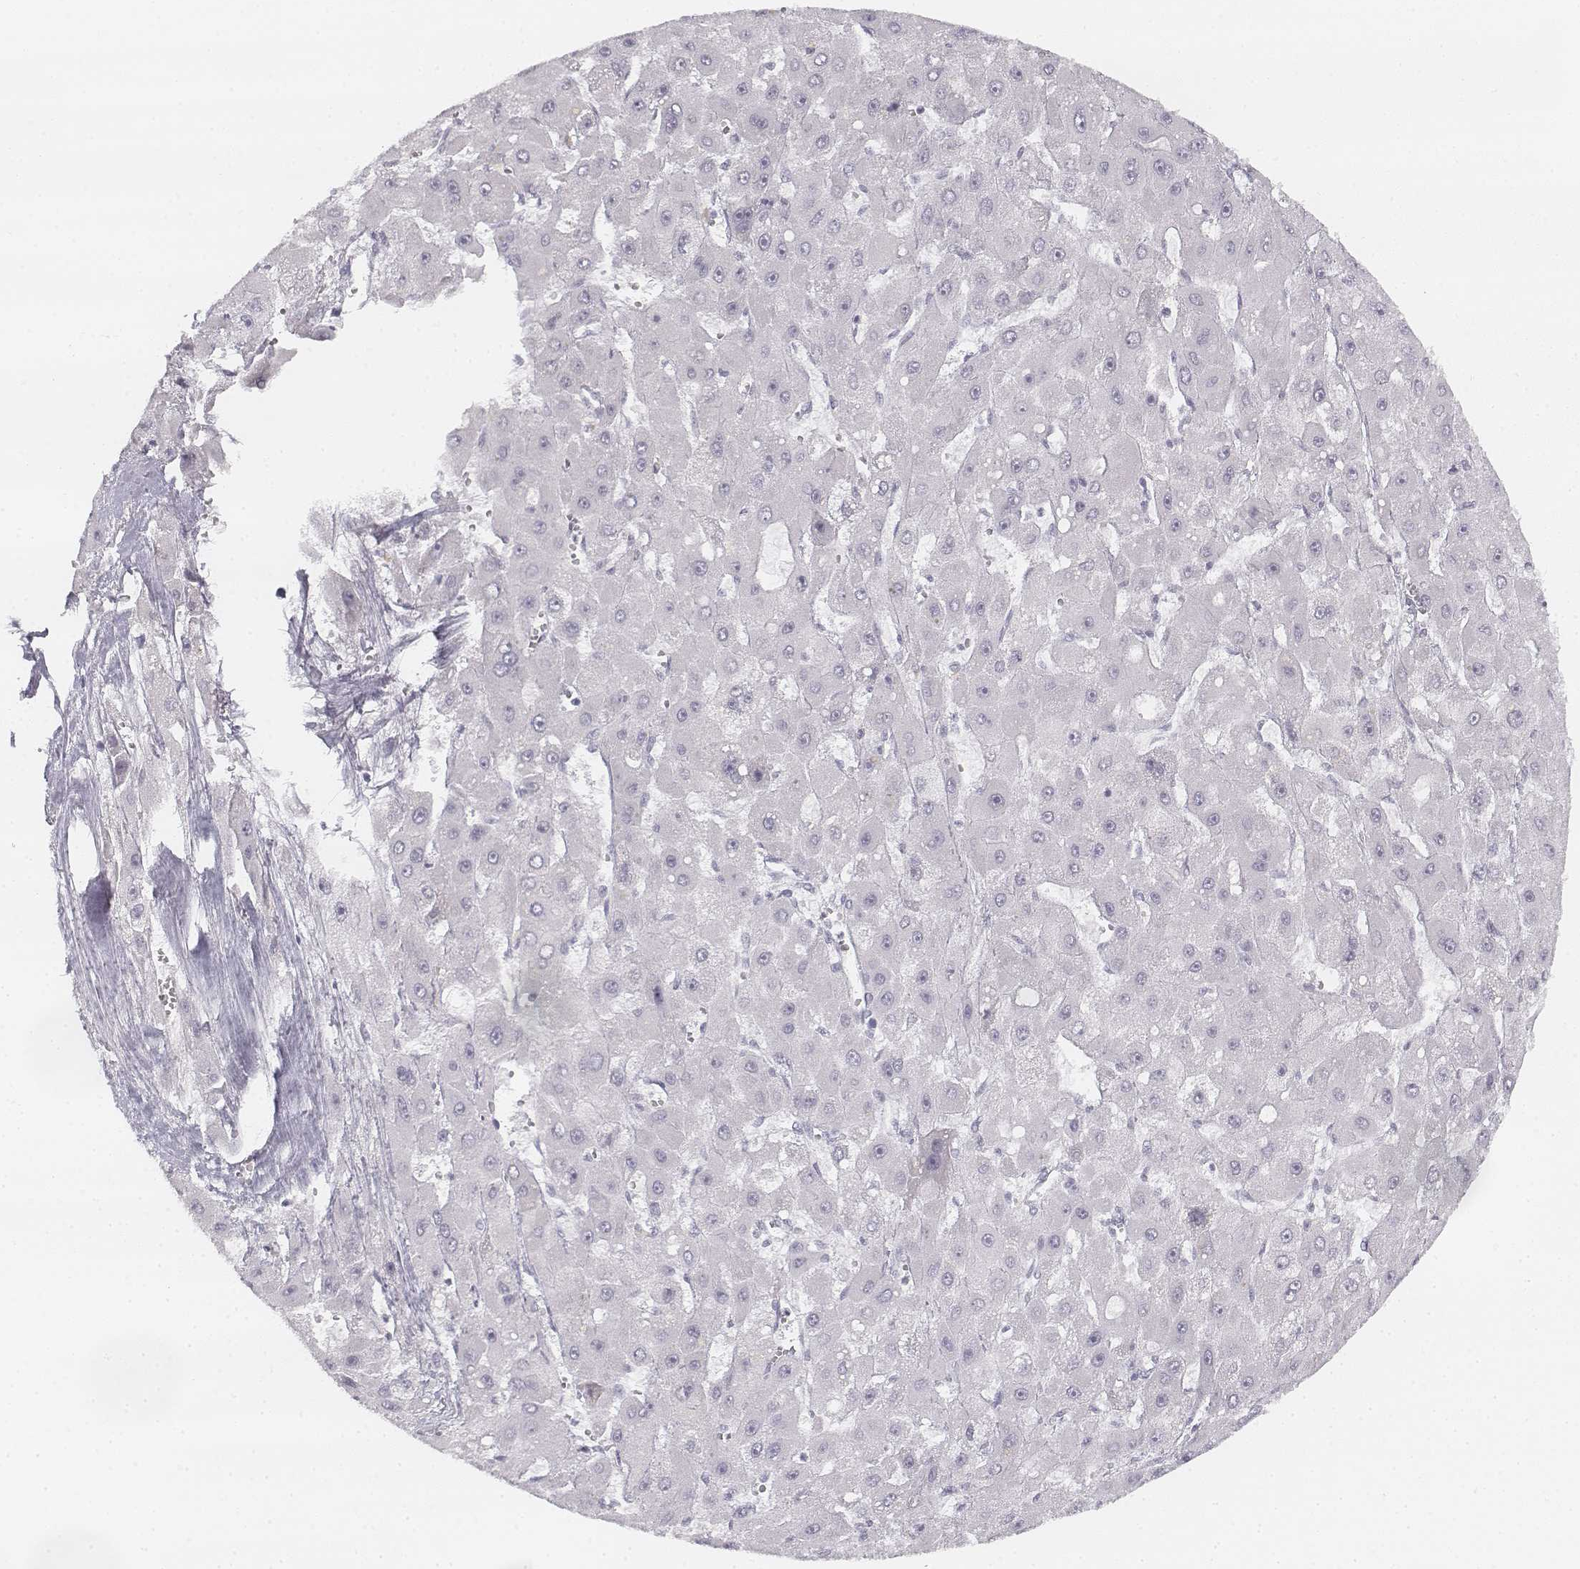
{"staining": {"intensity": "negative", "quantity": "none", "location": "none"}, "tissue": "liver cancer", "cell_type": "Tumor cells", "image_type": "cancer", "snomed": [{"axis": "morphology", "description": "Carcinoma, Hepatocellular, NOS"}, {"axis": "topography", "description": "Liver"}], "caption": "Immunohistochemical staining of human liver cancer (hepatocellular carcinoma) displays no significant positivity in tumor cells.", "gene": "DSG4", "patient": {"sex": "female", "age": 25}}